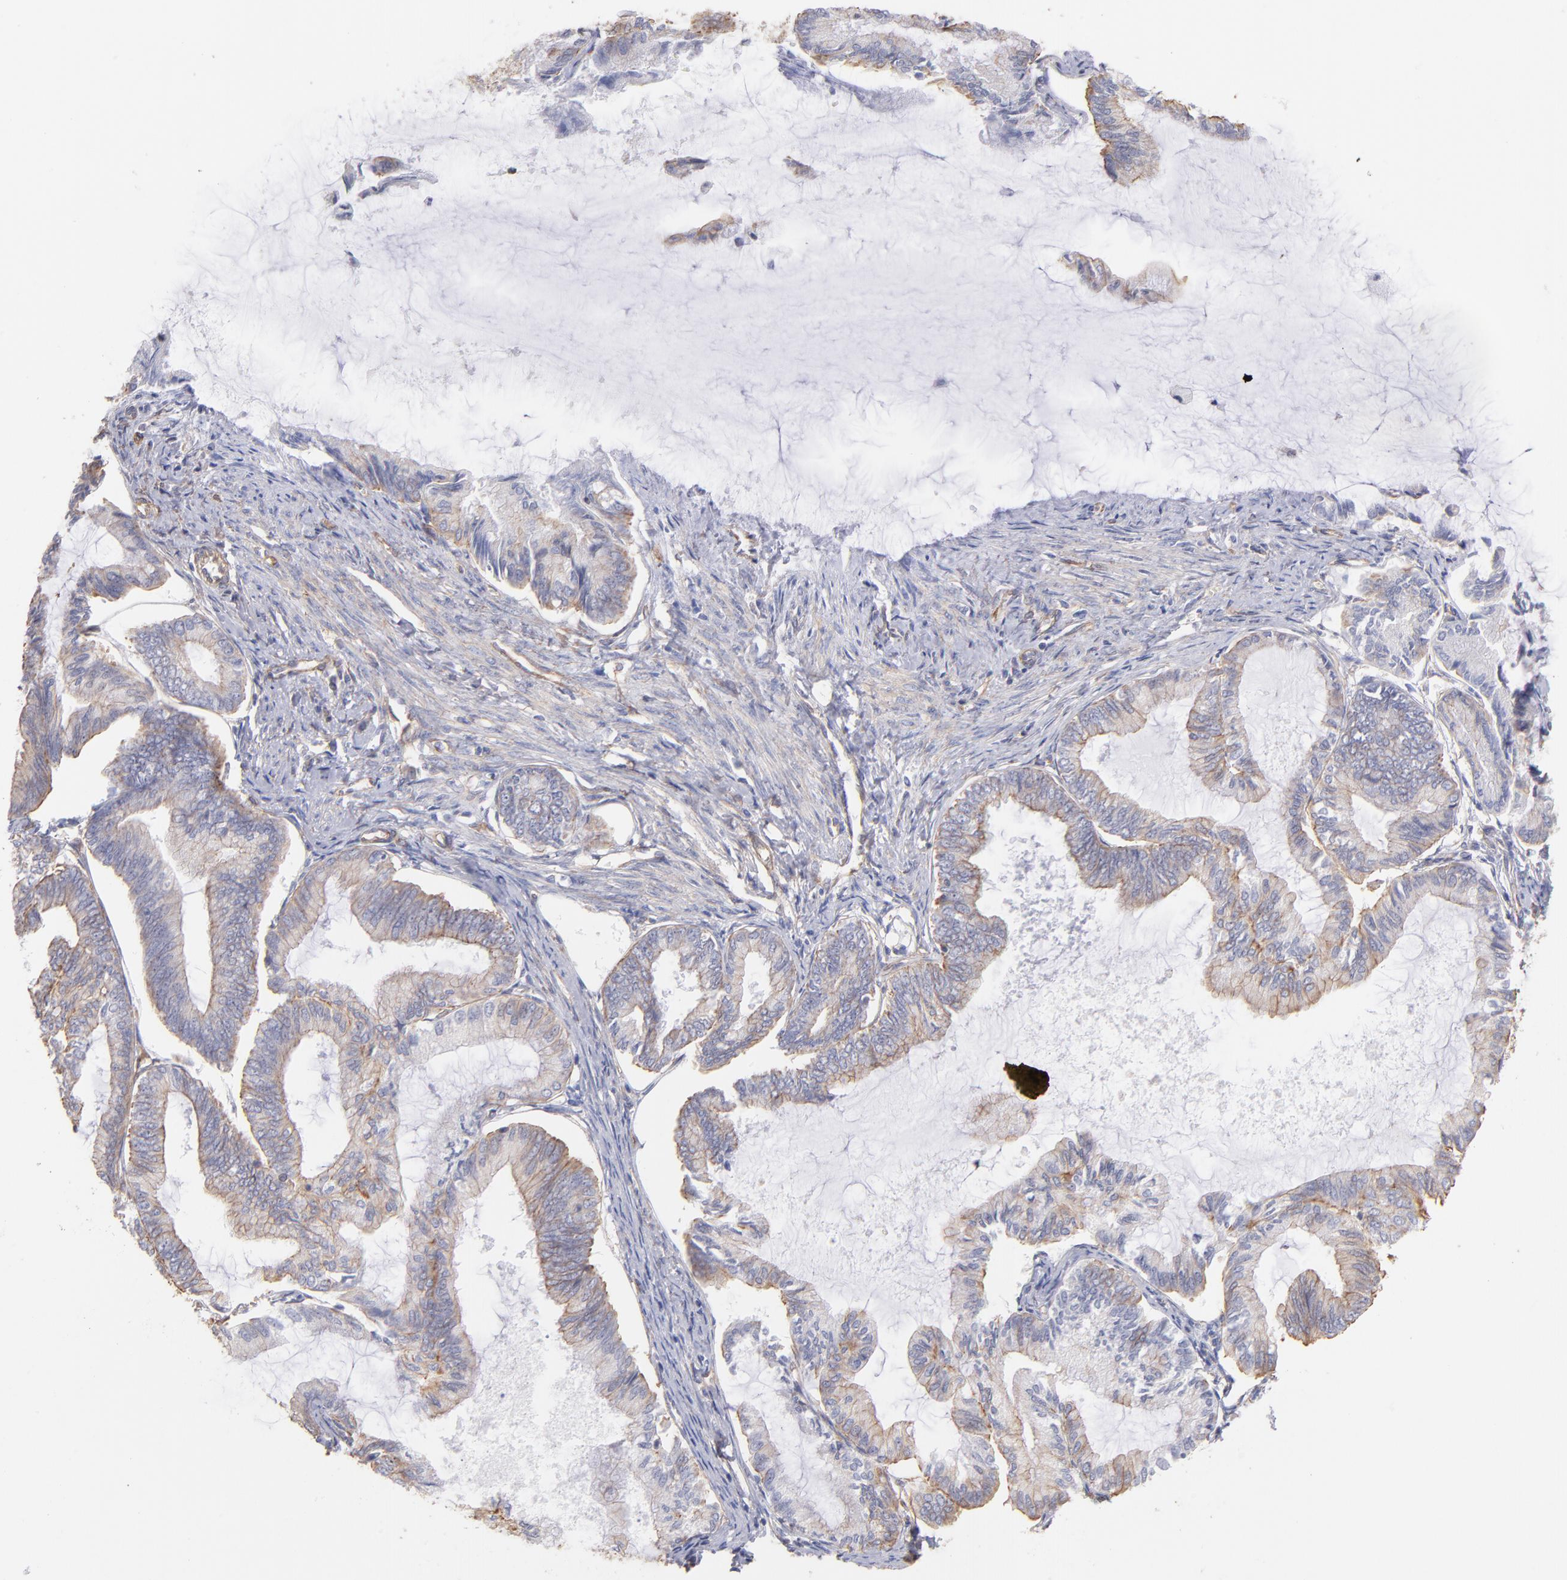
{"staining": {"intensity": "weak", "quantity": "25%-75%", "location": "cytoplasmic/membranous"}, "tissue": "endometrial cancer", "cell_type": "Tumor cells", "image_type": "cancer", "snomed": [{"axis": "morphology", "description": "Adenocarcinoma, NOS"}, {"axis": "topography", "description": "Endometrium"}], "caption": "A micrograph showing weak cytoplasmic/membranous expression in about 25%-75% of tumor cells in adenocarcinoma (endometrial), as visualized by brown immunohistochemical staining.", "gene": "PLEC", "patient": {"sex": "female", "age": 86}}